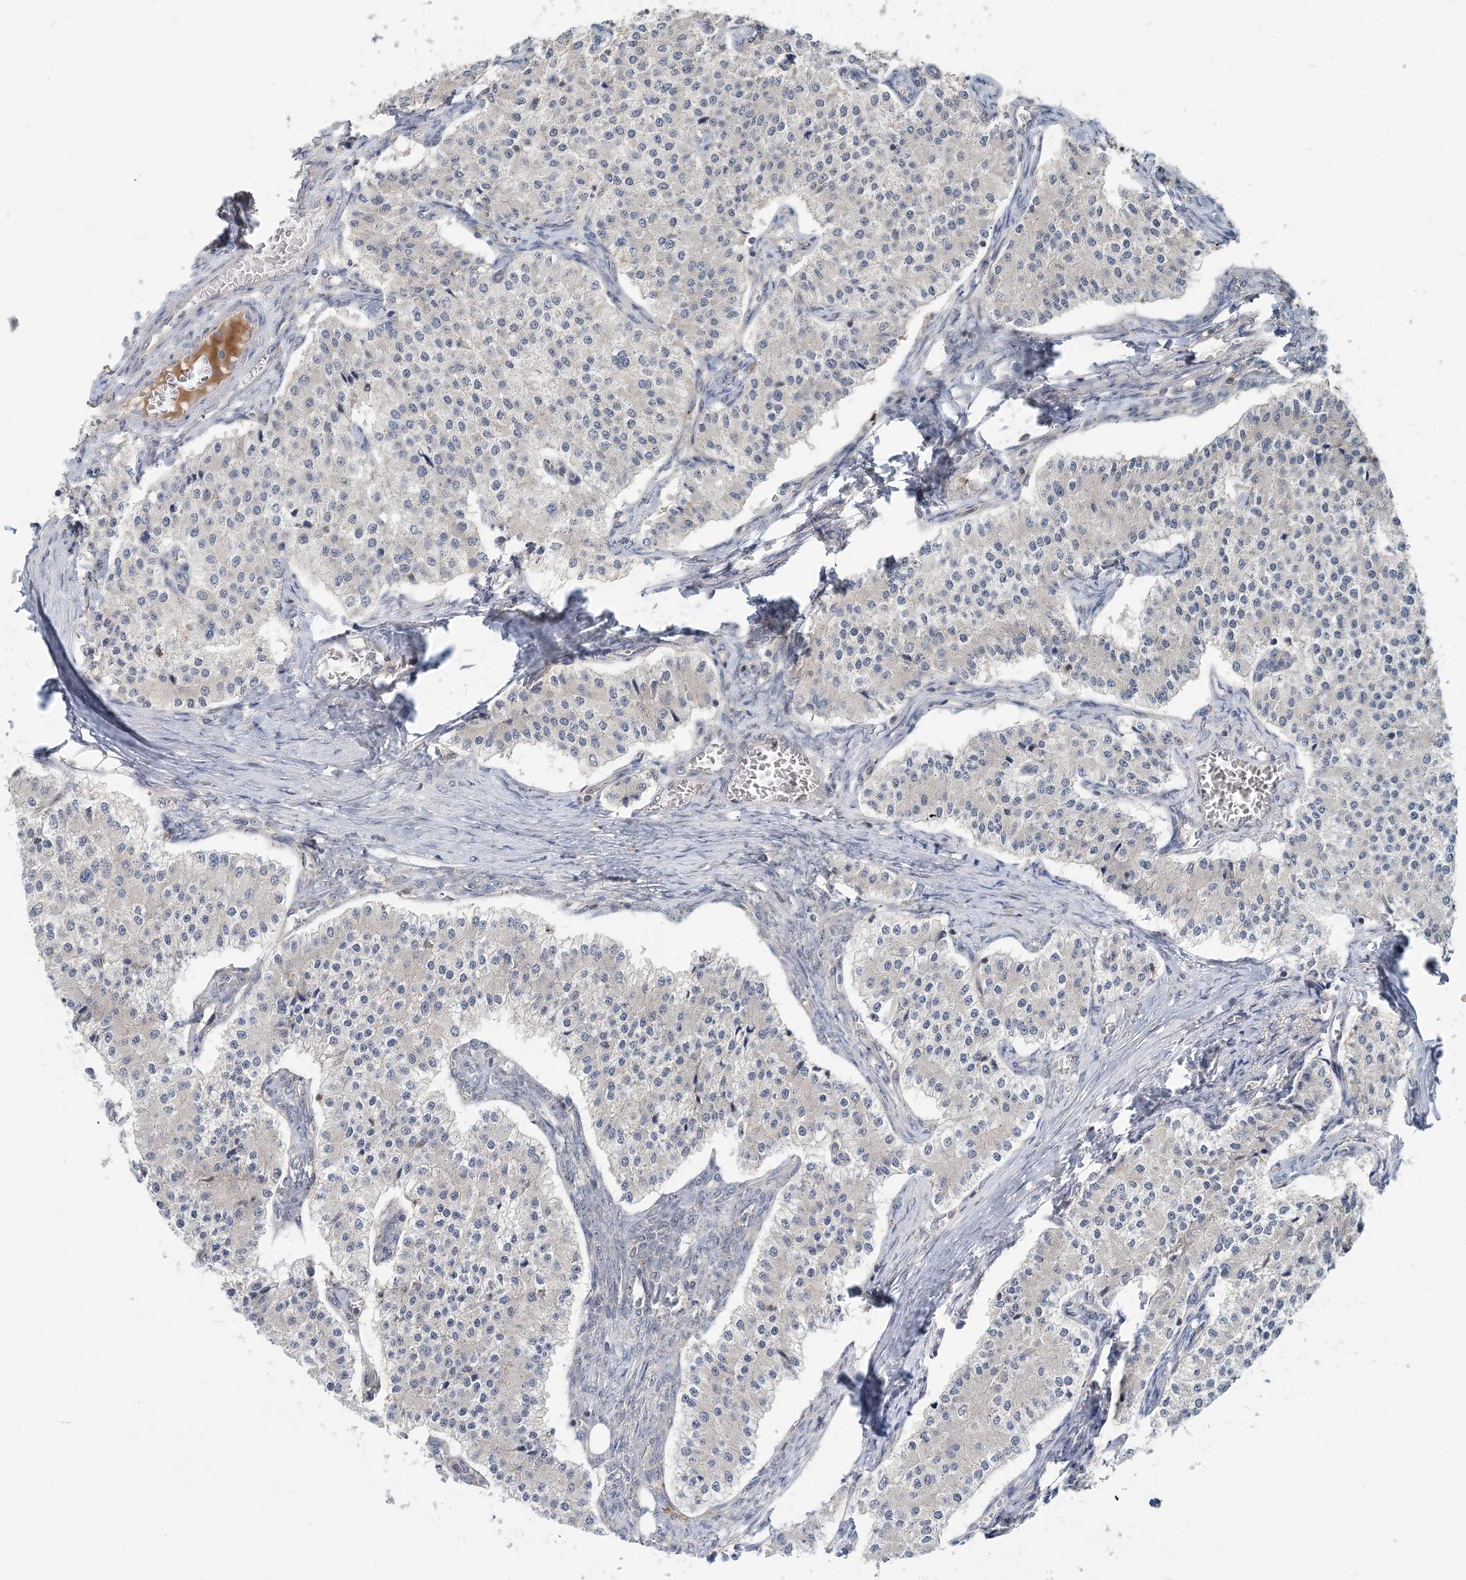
{"staining": {"intensity": "negative", "quantity": "none", "location": "none"}, "tissue": "carcinoid", "cell_type": "Tumor cells", "image_type": "cancer", "snomed": [{"axis": "morphology", "description": "Carcinoid, malignant, NOS"}, {"axis": "topography", "description": "Colon"}], "caption": "This histopathology image is of malignant carcinoid stained with immunohistochemistry (IHC) to label a protein in brown with the nuclei are counter-stained blue. There is no staining in tumor cells.", "gene": "RNF25", "patient": {"sex": "female", "age": 52}}